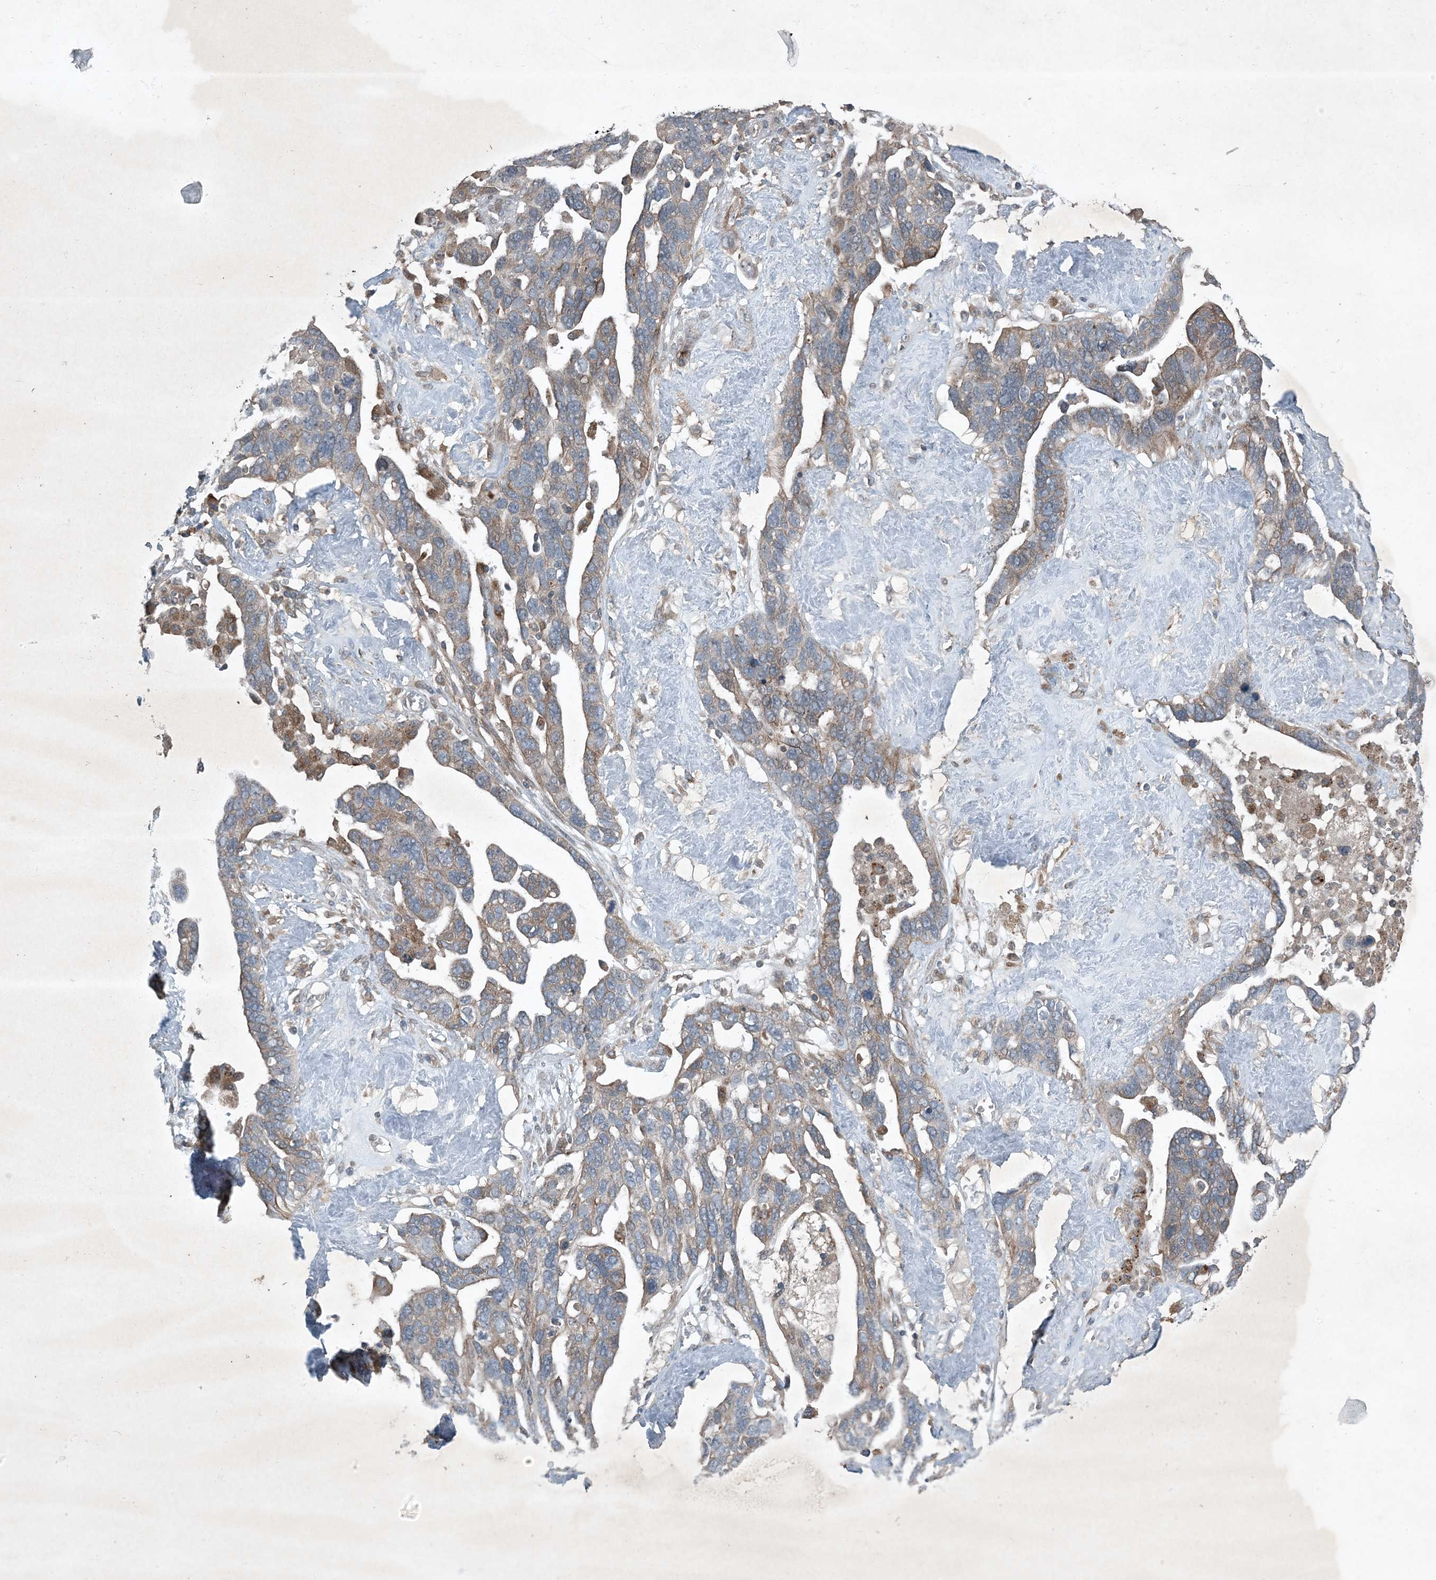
{"staining": {"intensity": "weak", "quantity": "25%-75%", "location": "cytoplasmic/membranous"}, "tissue": "ovarian cancer", "cell_type": "Tumor cells", "image_type": "cancer", "snomed": [{"axis": "morphology", "description": "Cystadenocarcinoma, serous, NOS"}, {"axis": "topography", "description": "Ovary"}], "caption": "Immunohistochemistry (IHC) (DAB) staining of human ovarian cancer exhibits weak cytoplasmic/membranous protein expression in approximately 25%-75% of tumor cells. The protein is shown in brown color, while the nuclei are stained blue.", "gene": "MDN1", "patient": {"sex": "female", "age": 54}}